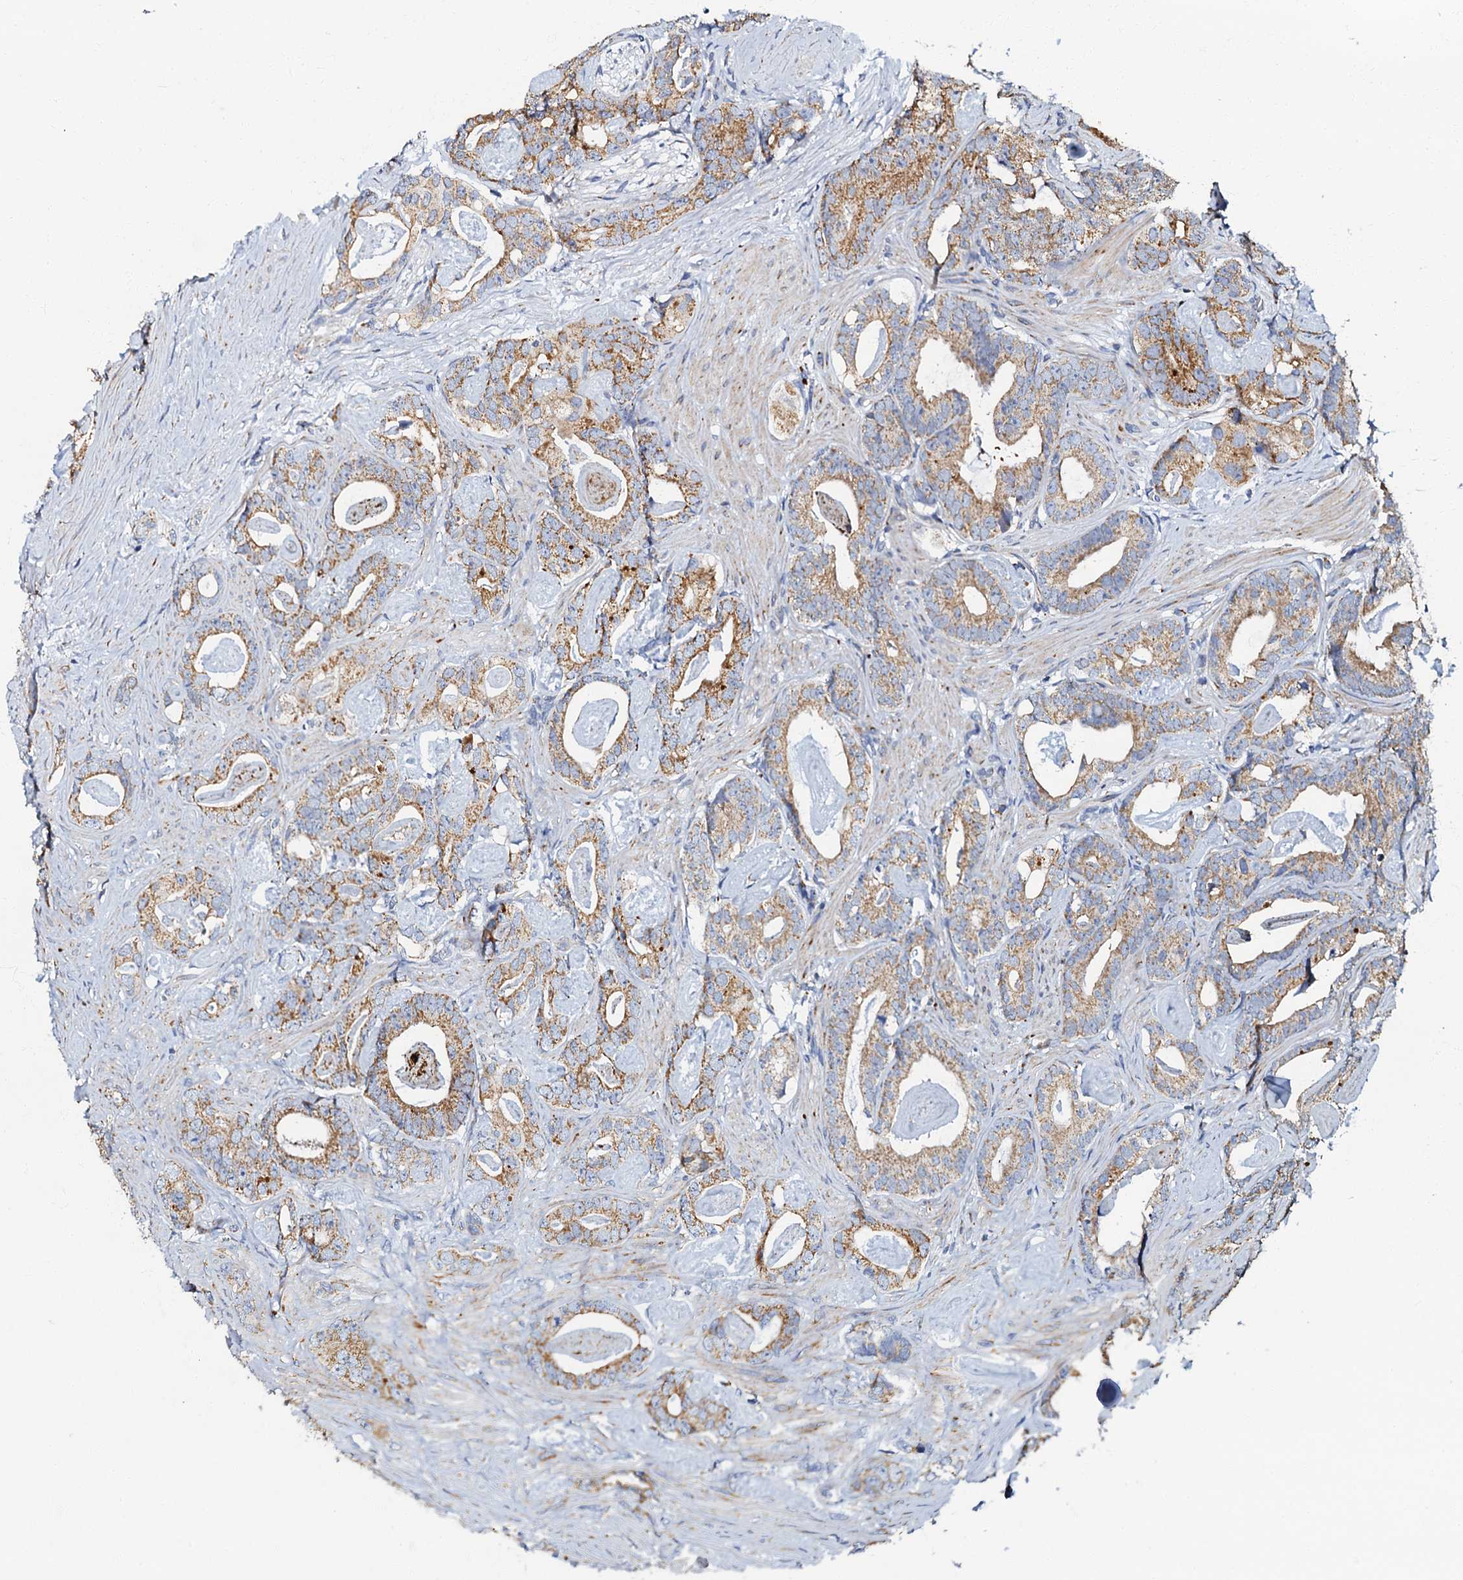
{"staining": {"intensity": "moderate", "quantity": ">75%", "location": "cytoplasmic/membranous"}, "tissue": "prostate cancer", "cell_type": "Tumor cells", "image_type": "cancer", "snomed": [{"axis": "morphology", "description": "Adenocarcinoma, Low grade"}, {"axis": "topography", "description": "Prostate"}], "caption": "Adenocarcinoma (low-grade) (prostate) stained with DAB (3,3'-diaminobenzidine) immunohistochemistry (IHC) displays medium levels of moderate cytoplasmic/membranous positivity in about >75% of tumor cells. (IHC, brightfield microscopy, high magnification).", "gene": "NDUFA12", "patient": {"sex": "male", "age": 63}}